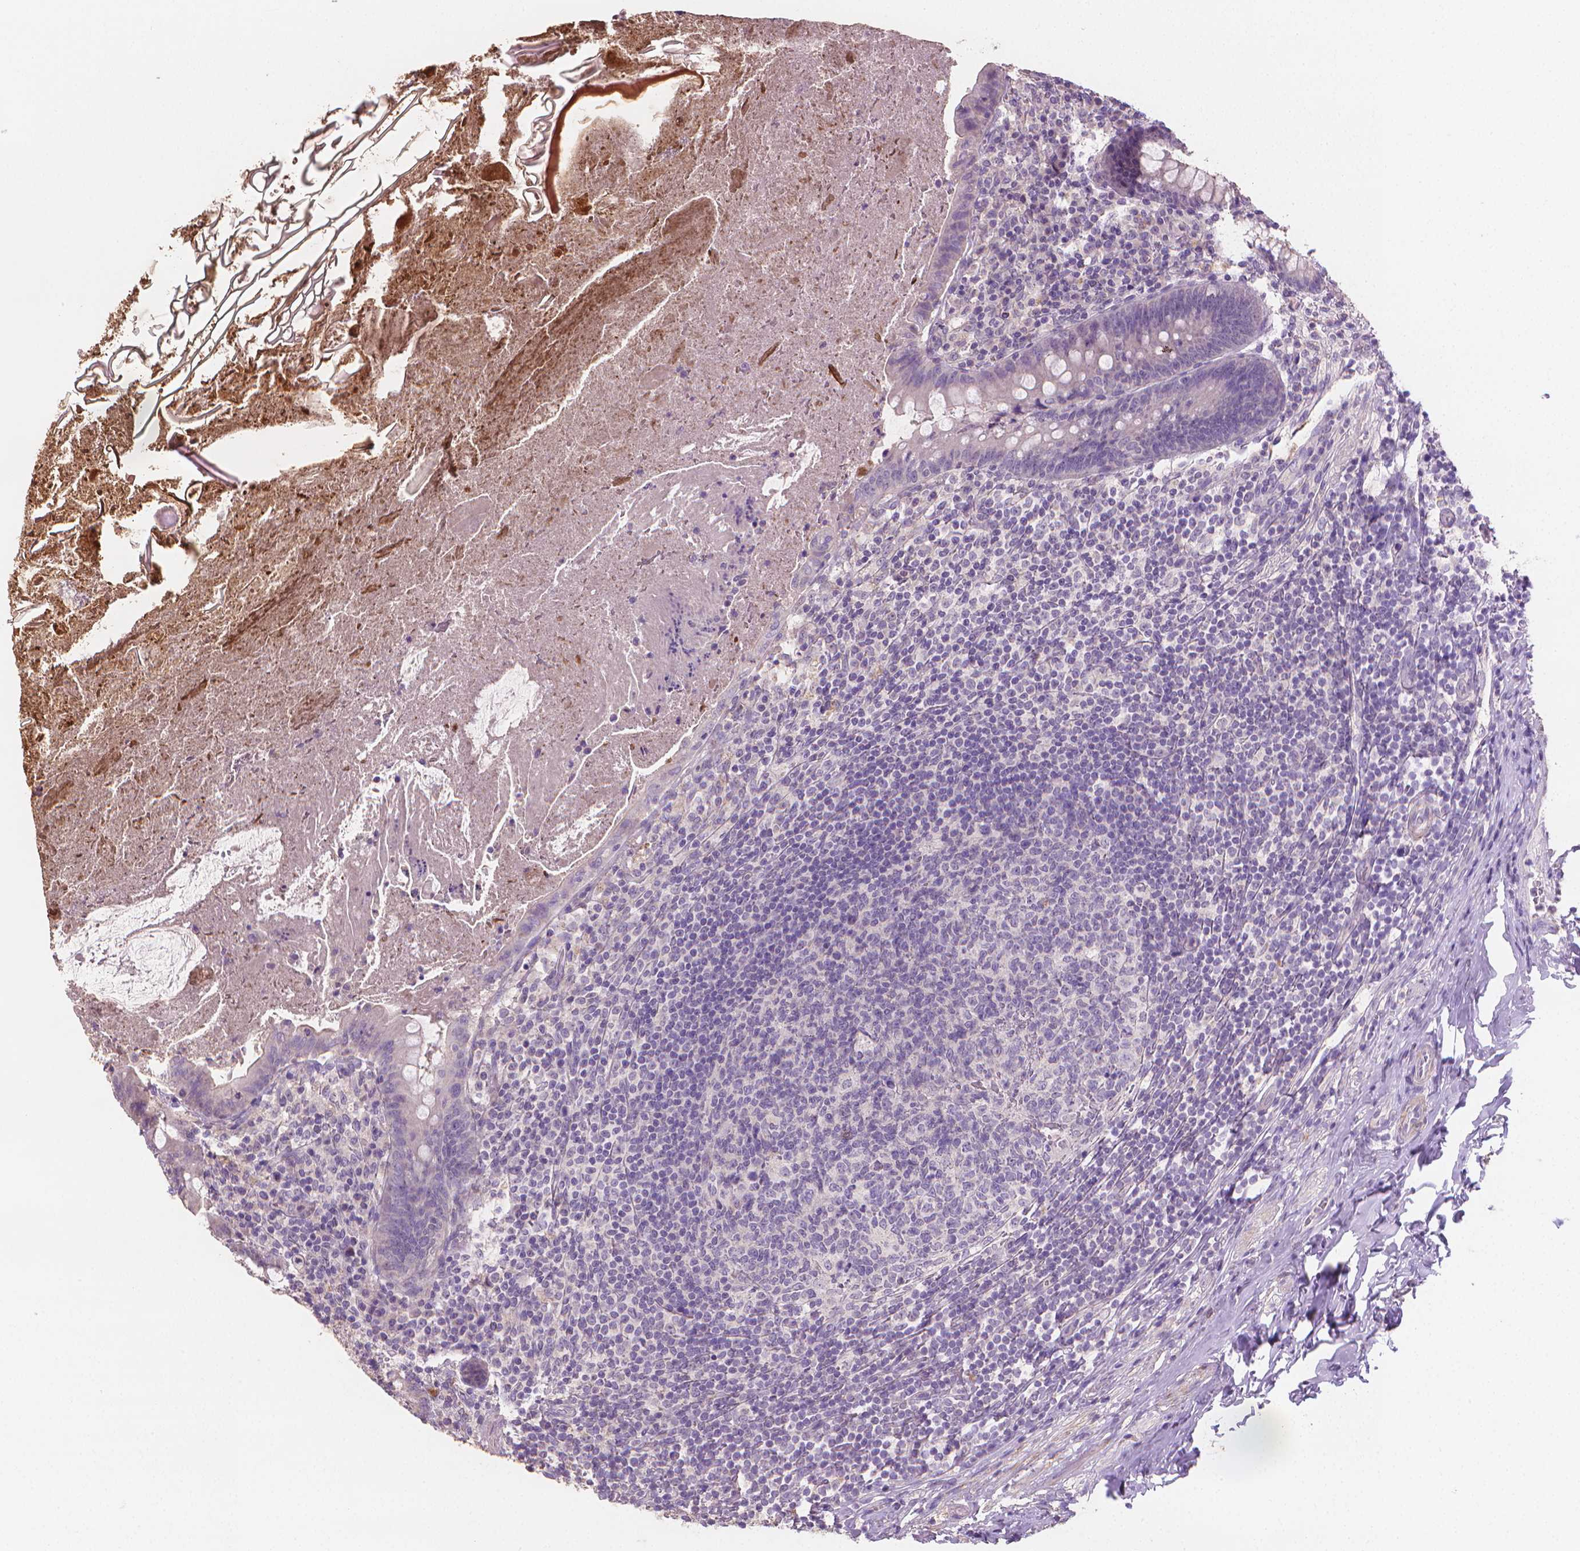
{"staining": {"intensity": "negative", "quantity": "none", "location": "none"}, "tissue": "appendix", "cell_type": "Glandular cells", "image_type": "normal", "snomed": [{"axis": "morphology", "description": "Normal tissue, NOS"}, {"axis": "topography", "description": "Appendix"}], "caption": "High magnification brightfield microscopy of benign appendix stained with DAB (3,3'-diaminobenzidine) (brown) and counterstained with hematoxylin (blue): glandular cells show no significant positivity. (Stains: DAB (3,3'-diaminobenzidine) immunohistochemistry (IHC) with hematoxylin counter stain, Microscopy: brightfield microscopy at high magnification).", "gene": "CATIP", "patient": {"sex": "male", "age": 47}}